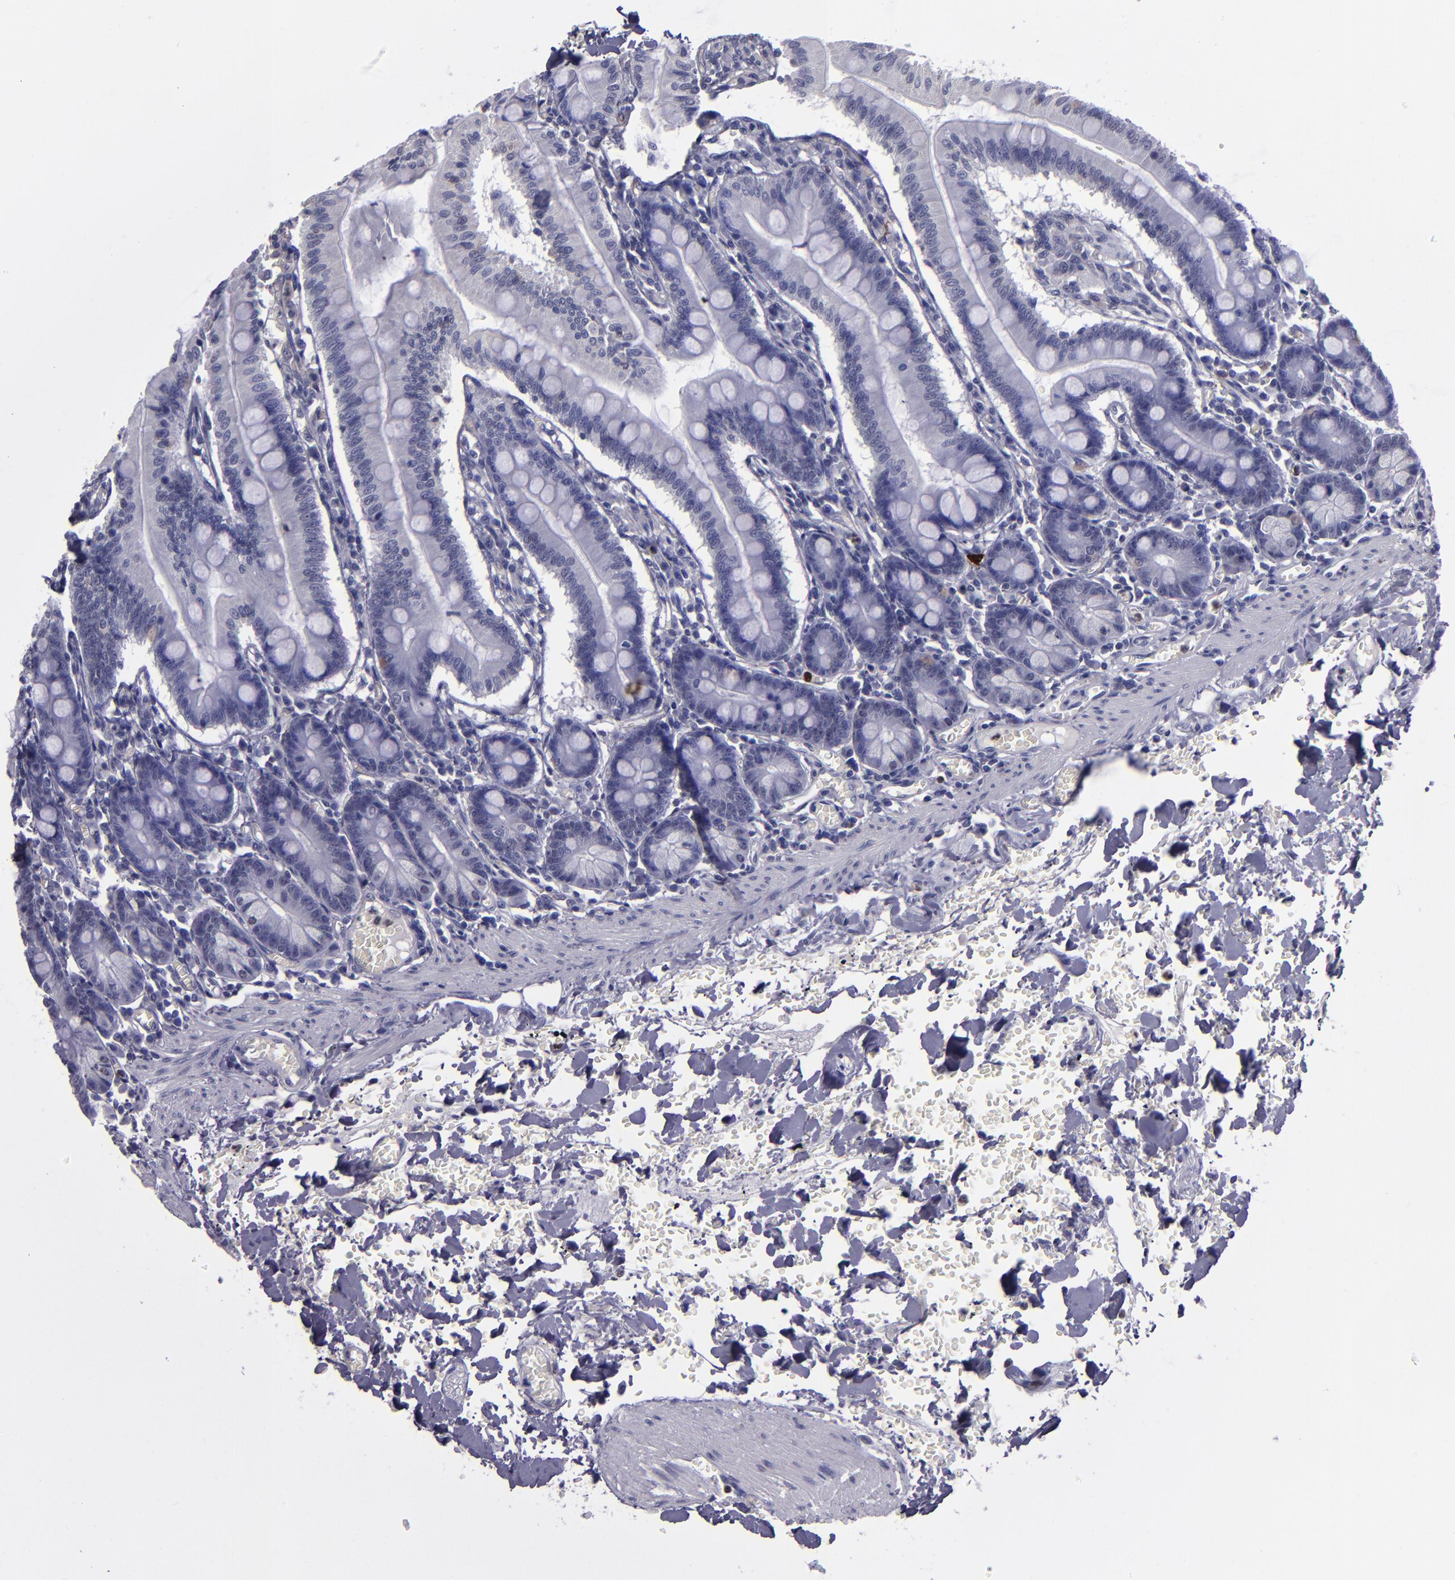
{"staining": {"intensity": "negative", "quantity": "none", "location": "none"}, "tissue": "small intestine", "cell_type": "Glandular cells", "image_type": "normal", "snomed": [{"axis": "morphology", "description": "Normal tissue, NOS"}, {"axis": "topography", "description": "Small intestine"}], "caption": "Glandular cells show no significant positivity in normal small intestine. Nuclei are stained in blue.", "gene": "CEBPE", "patient": {"sex": "male", "age": 71}}